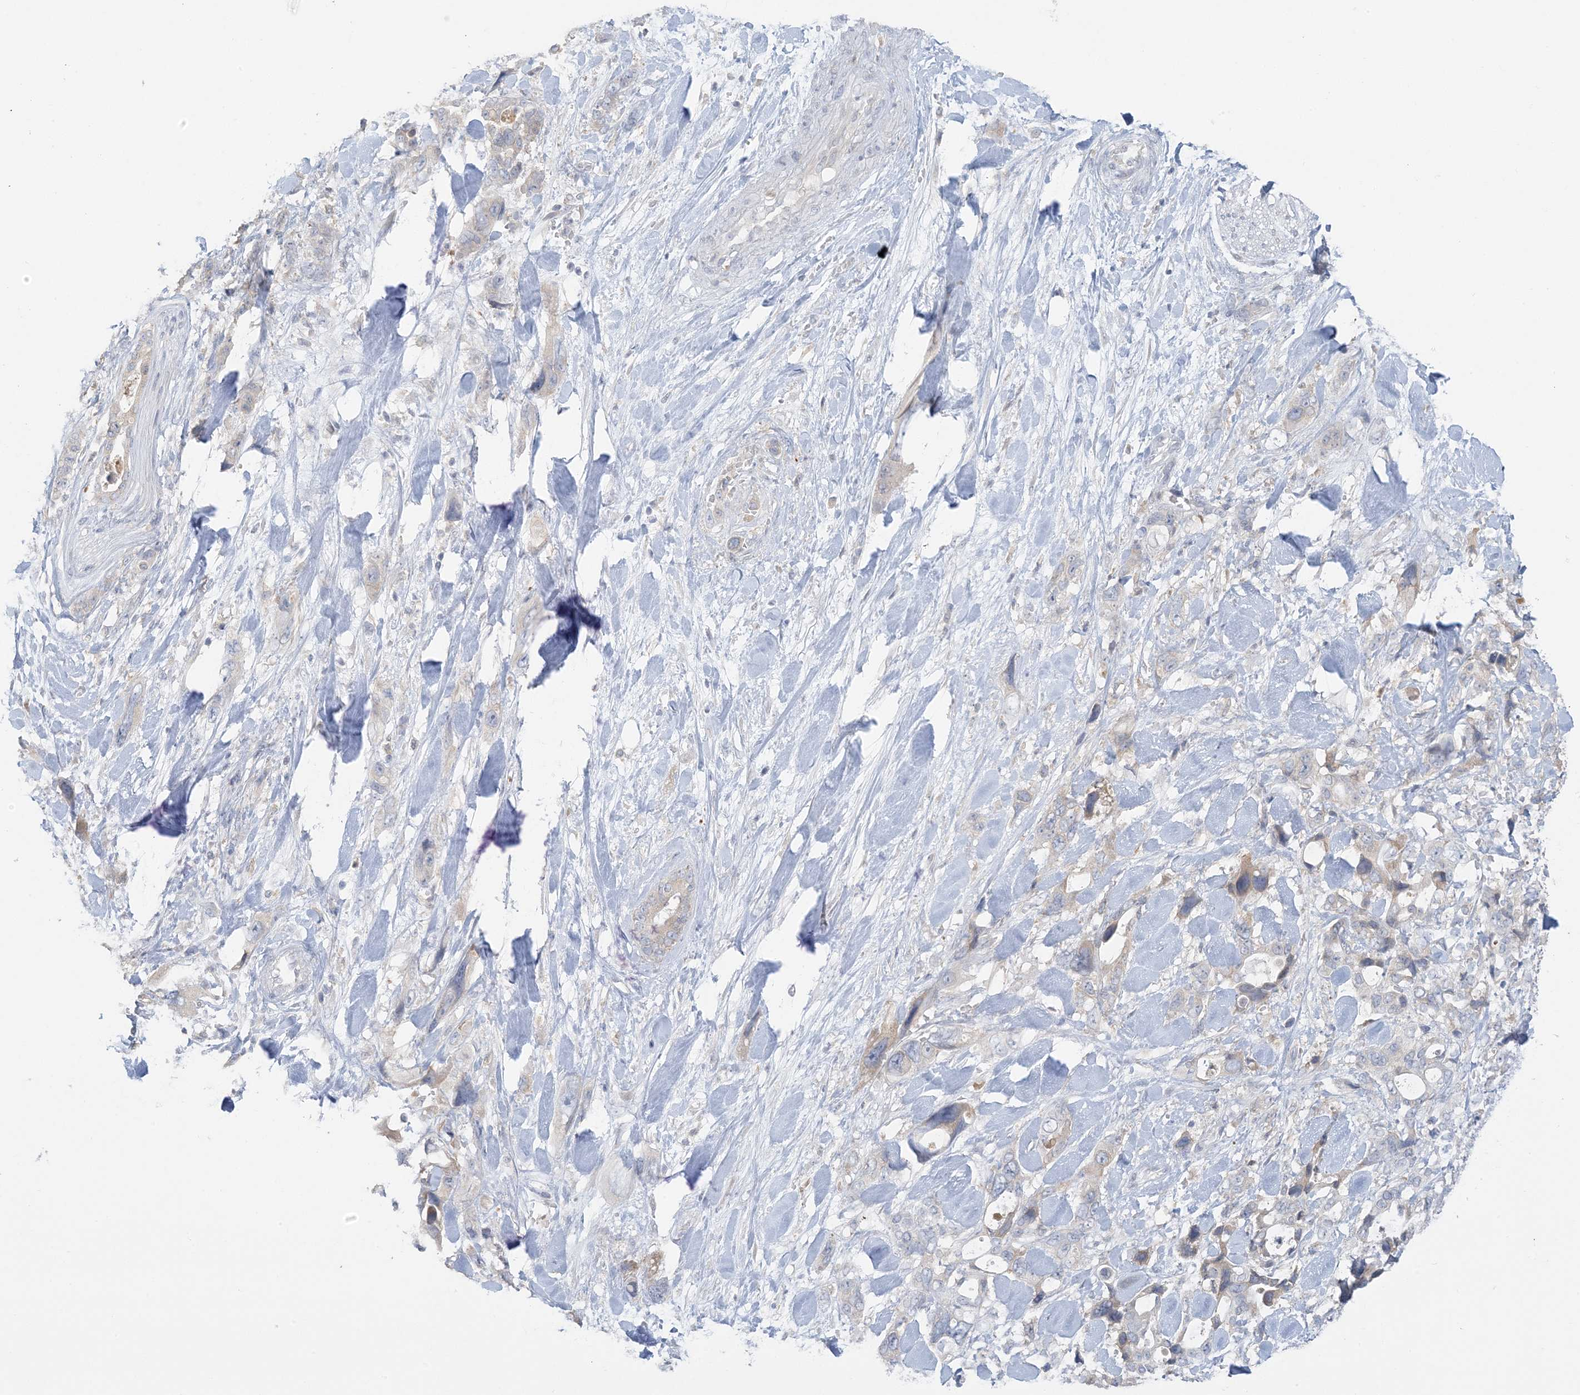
{"staining": {"intensity": "negative", "quantity": "none", "location": "none"}, "tissue": "pancreatic cancer", "cell_type": "Tumor cells", "image_type": "cancer", "snomed": [{"axis": "morphology", "description": "Adenocarcinoma, NOS"}, {"axis": "topography", "description": "Pancreas"}], "caption": "Pancreatic cancer (adenocarcinoma) was stained to show a protein in brown. There is no significant positivity in tumor cells. The staining was performed using DAB to visualize the protein expression in brown, while the nuclei were stained in blue with hematoxylin (Magnification: 20x).", "gene": "EEFSEC", "patient": {"sex": "male", "age": 46}}